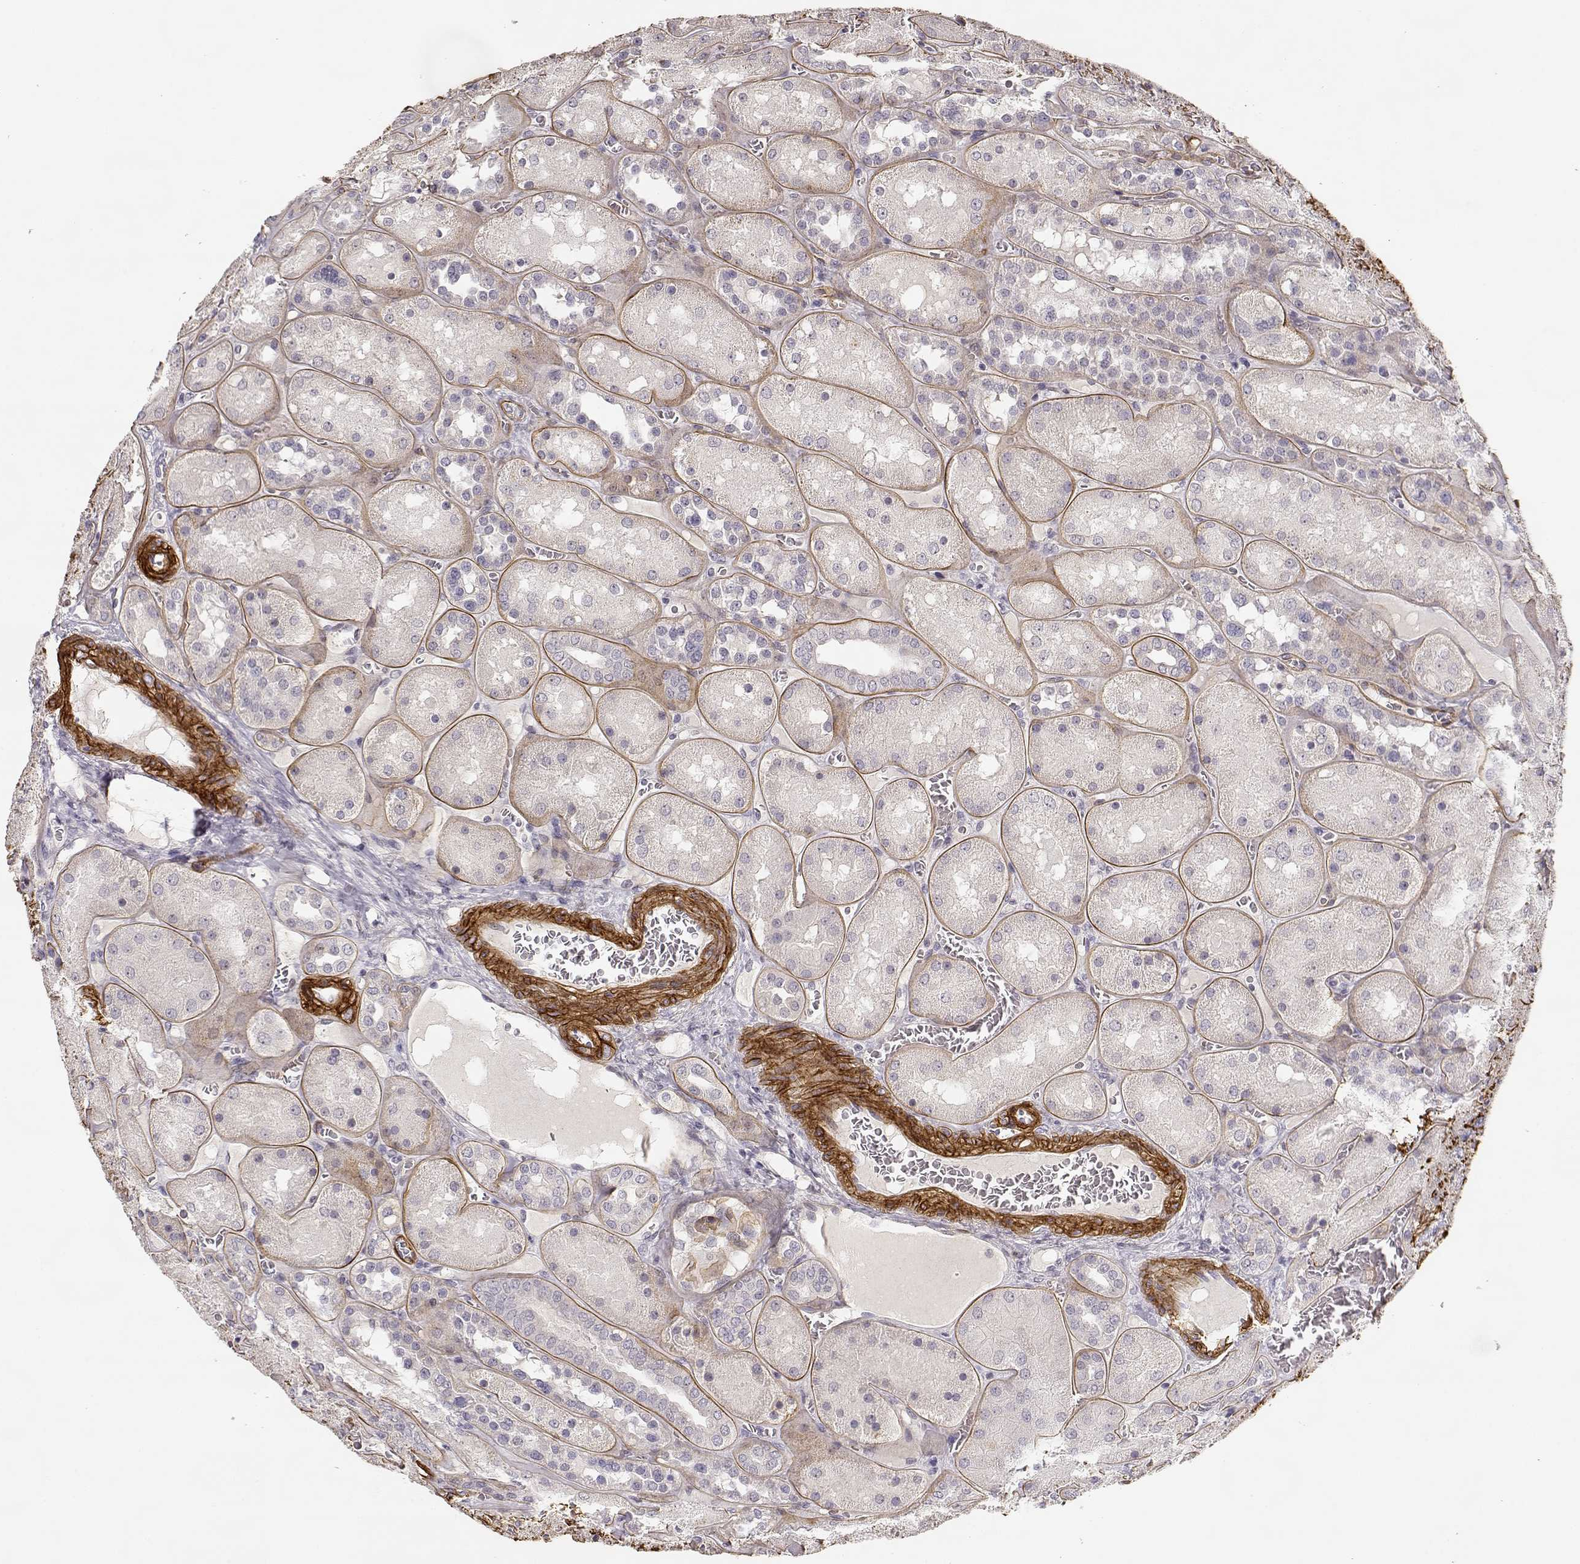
{"staining": {"intensity": "negative", "quantity": "none", "location": "none"}, "tissue": "kidney", "cell_type": "Cells in glomeruli", "image_type": "normal", "snomed": [{"axis": "morphology", "description": "Normal tissue, NOS"}, {"axis": "topography", "description": "Kidney"}], "caption": "Protein analysis of benign kidney shows no significant expression in cells in glomeruli.", "gene": "LAMA5", "patient": {"sex": "male", "age": 73}}